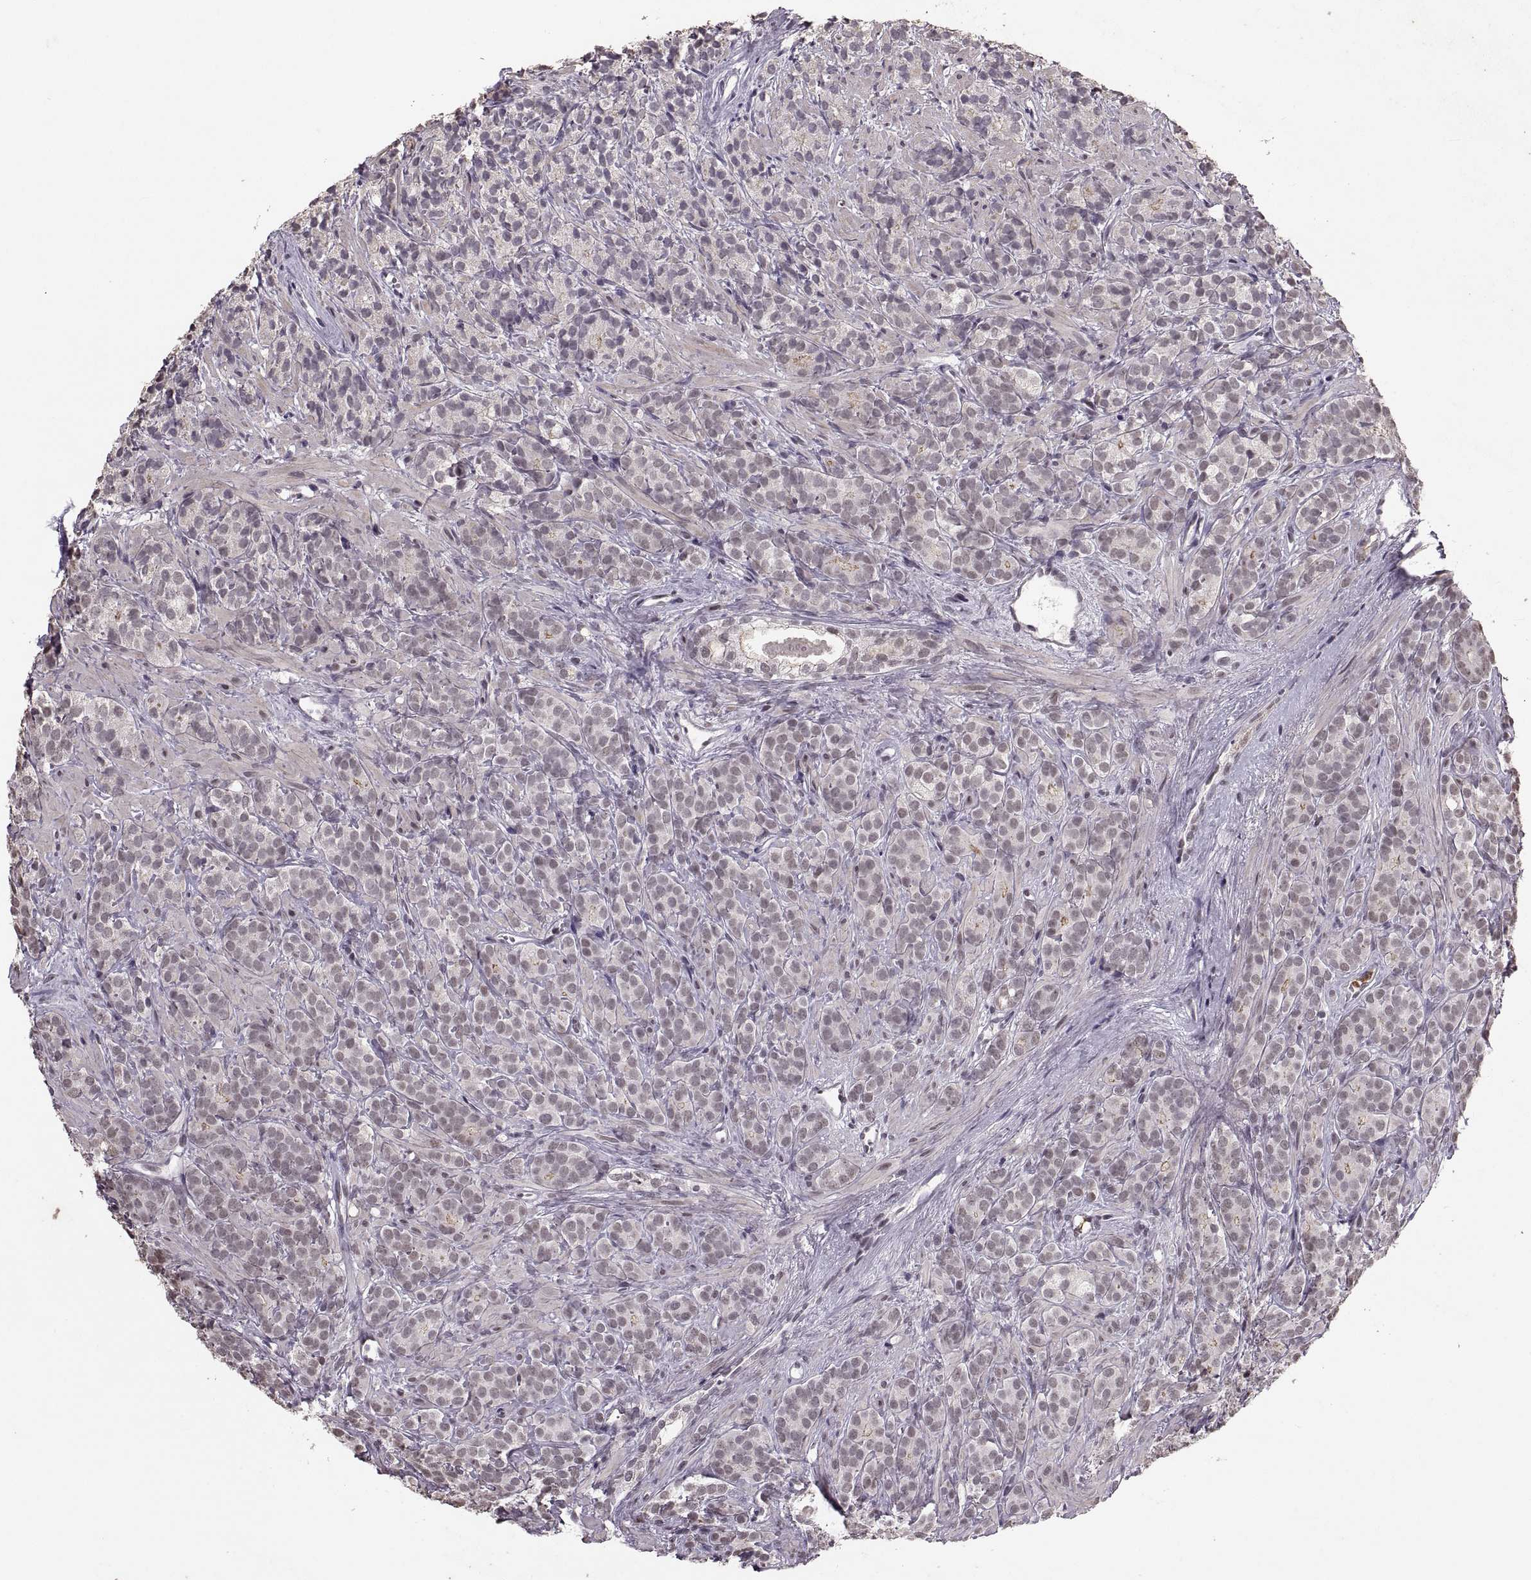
{"staining": {"intensity": "negative", "quantity": "none", "location": "none"}, "tissue": "prostate cancer", "cell_type": "Tumor cells", "image_type": "cancer", "snomed": [{"axis": "morphology", "description": "Adenocarcinoma, High grade"}, {"axis": "topography", "description": "Prostate"}], "caption": "Immunohistochemical staining of human prostate high-grade adenocarcinoma demonstrates no significant expression in tumor cells.", "gene": "PALS1", "patient": {"sex": "male", "age": 84}}